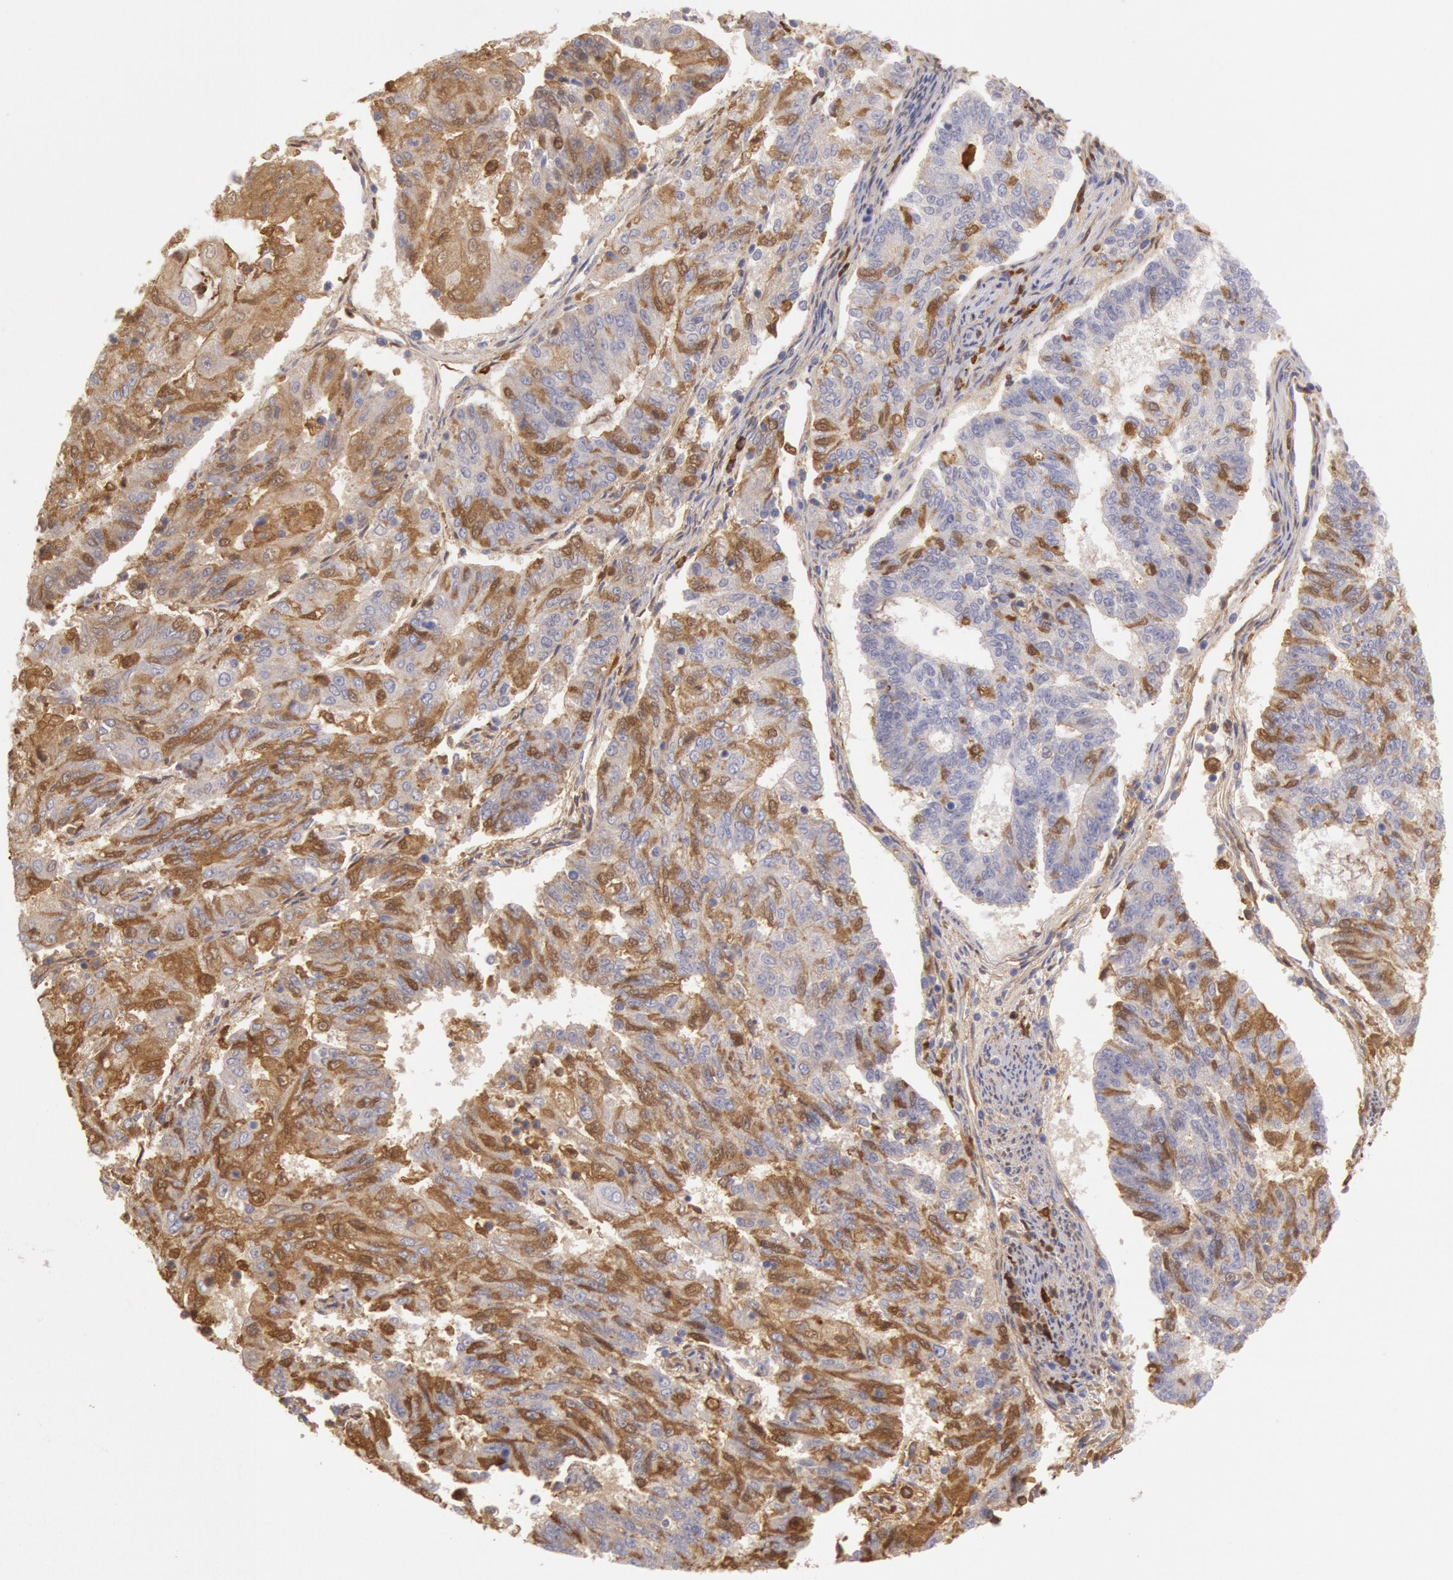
{"staining": {"intensity": "moderate", "quantity": "25%-75%", "location": "cytoplasmic/membranous"}, "tissue": "endometrial cancer", "cell_type": "Tumor cells", "image_type": "cancer", "snomed": [{"axis": "morphology", "description": "Adenocarcinoma, NOS"}, {"axis": "topography", "description": "Endometrium"}], "caption": "Immunohistochemistry (IHC) of adenocarcinoma (endometrial) reveals medium levels of moderate cytoplasmic/membranous staining in approximately 25%-75% of tumor cells.", "gene": "IGHG1", "patient": {"sex": "female", "age": 56}}